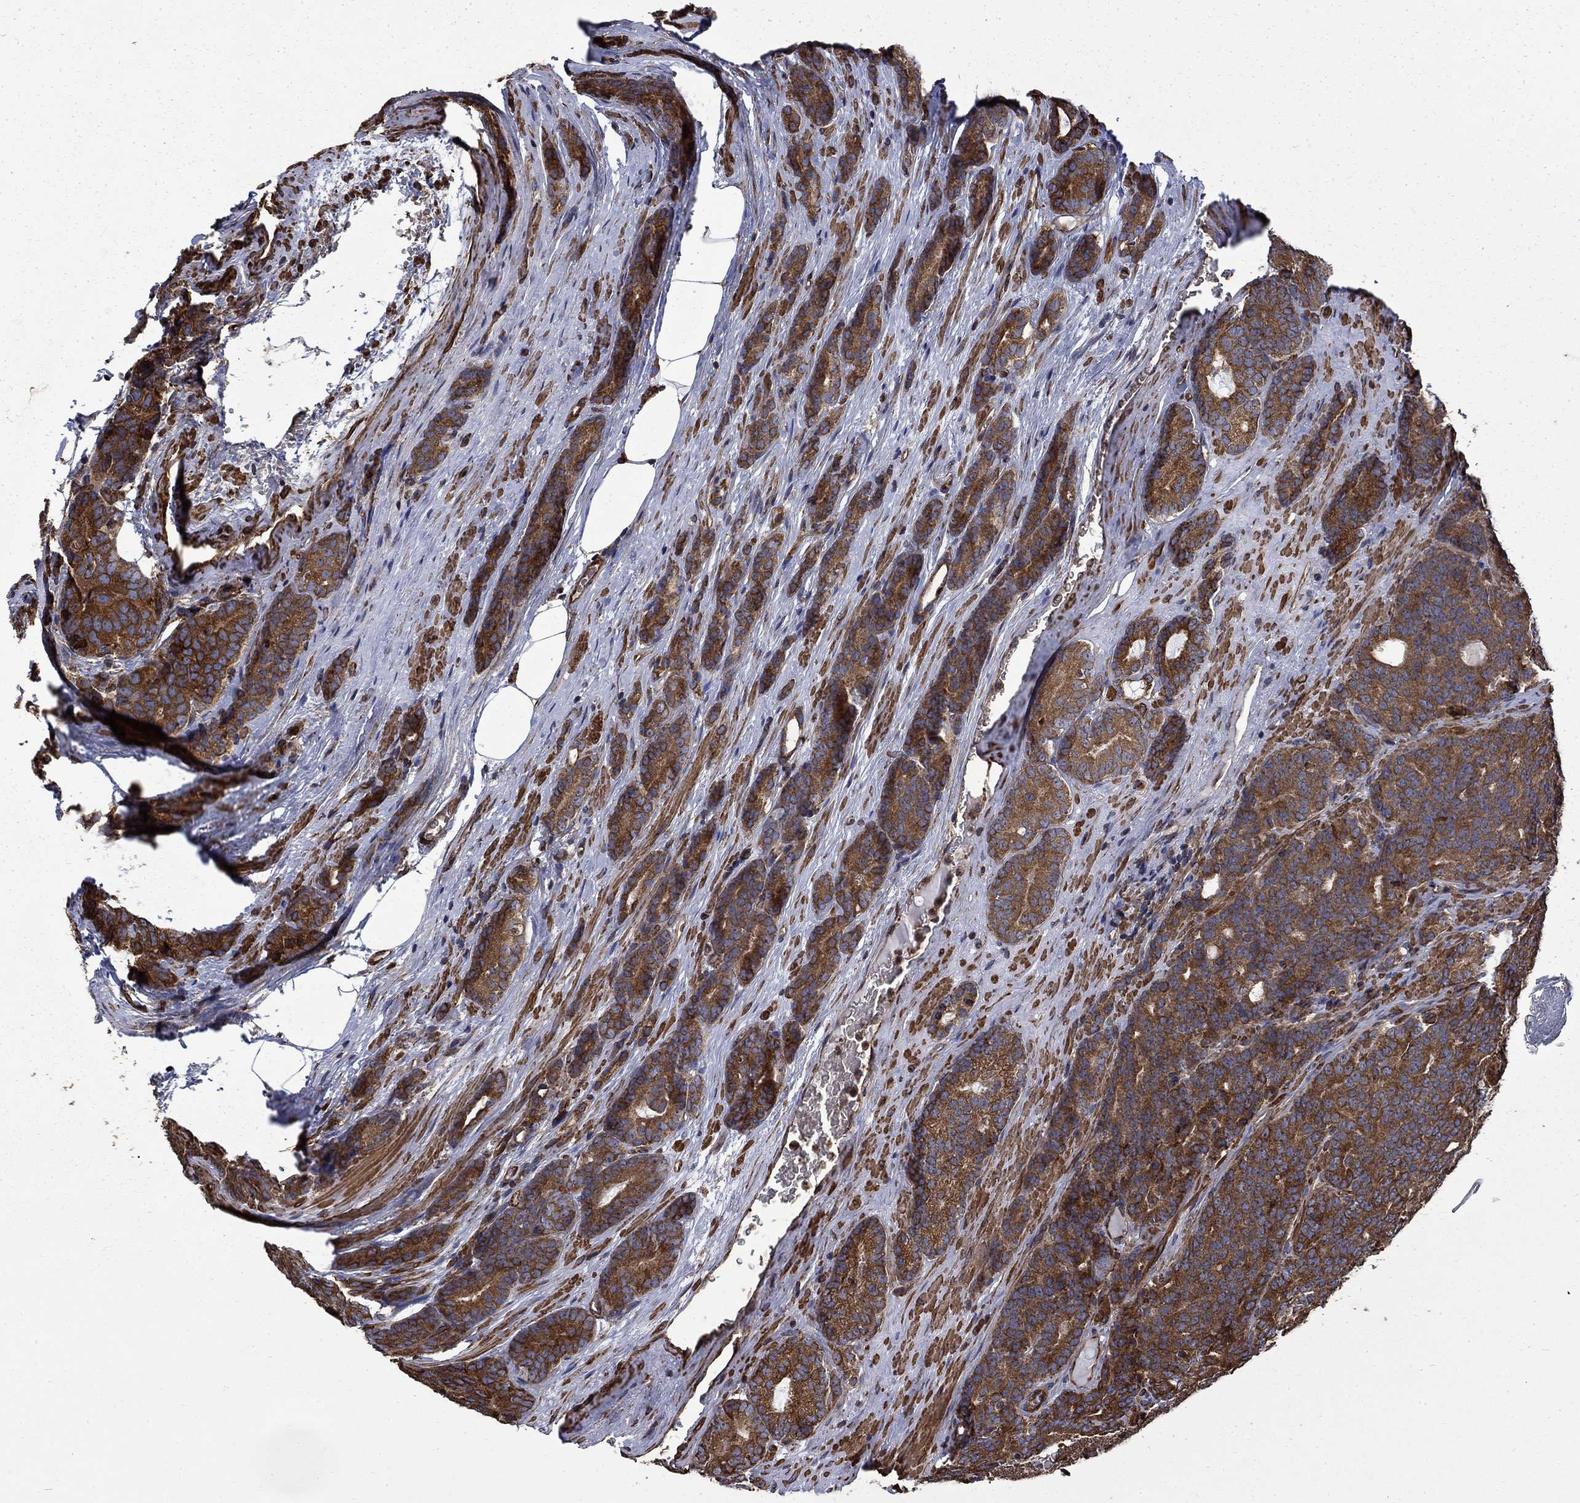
{"staining": {"intensity": "strong", "quantity": "25%-75%", "location": "cytoplasmic/membranous"}, "tissue": "prostate cancer", "cell_type": "Tumor cells", "image_type": "cancer", "snomed": [{"axis": "morphology", "description": "Adenocarcinoma, NOS"}, {"axis": "topography", "description": "Prostate"}], "caption": "Immunohistochemistry photomicrograph of neoplastic tissue: prostate cancer stained using IHC exhibits high levels of strong protein expression localized specifically in the cytoplasmic/membranous of tumor cells, appearing as a cytoplasmic/membranous brown color.", "gene": "CUTC", "patient": {"sex": "male", "age": 71}}